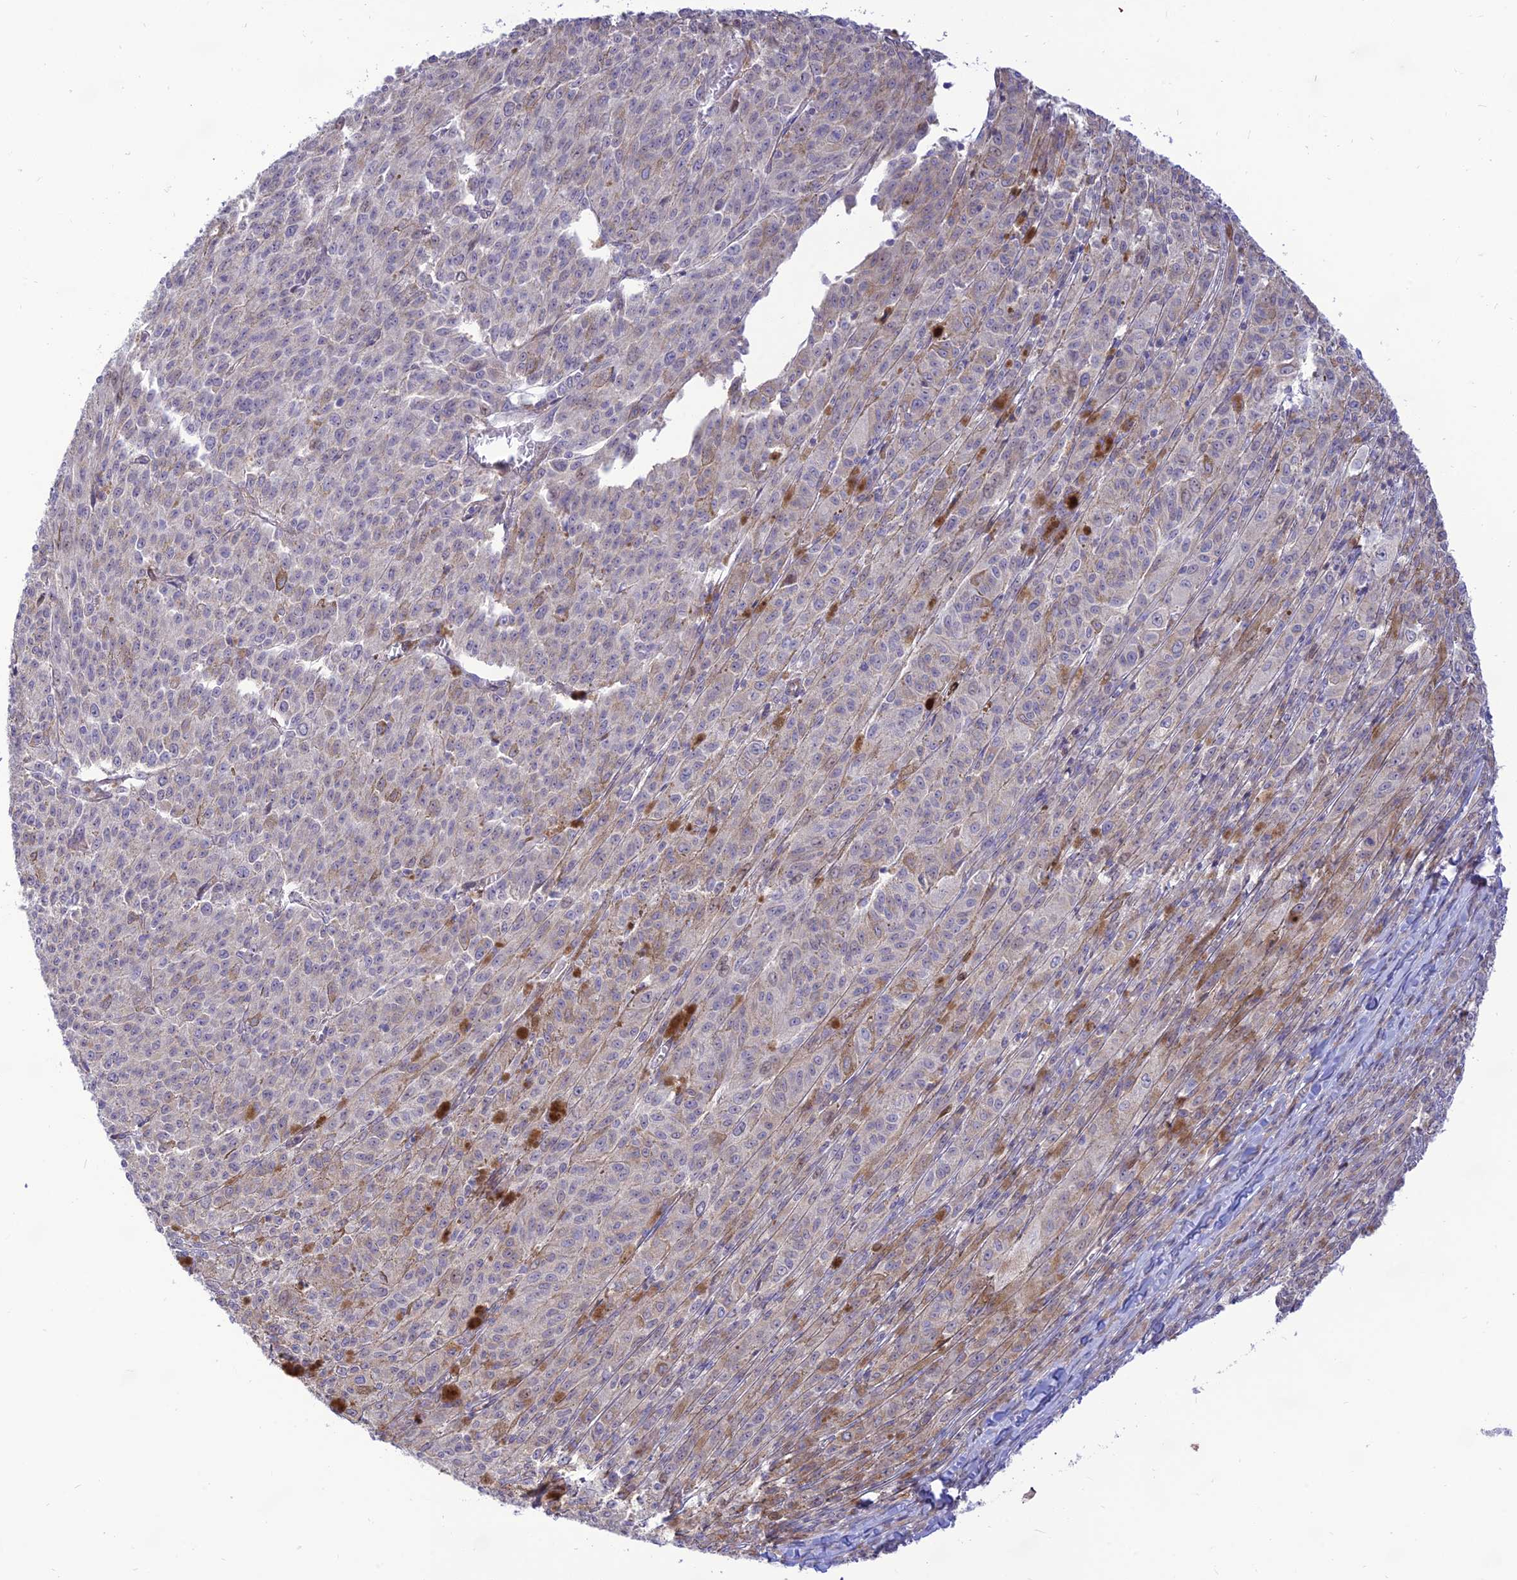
{"staining": {"intensity": "weak", "quantity": "<25%", "location": "cytoplasmic/membranous"}, "tissue": "melanoma", "cell_type": "Tumor cells", "image_type": "cancer", "snomed": [{"axis": "morphology", "description": "Malignant melanoma, NOS"}, {"axis": "topography", "description": "Skin"}], "caption": "This is a image of immunohistochemistry (IHC) staining of melanoma, which shows no expression in tumor cells.", "gene": "KCNAB1", "patient": {"sex": "female", "age": 52}}